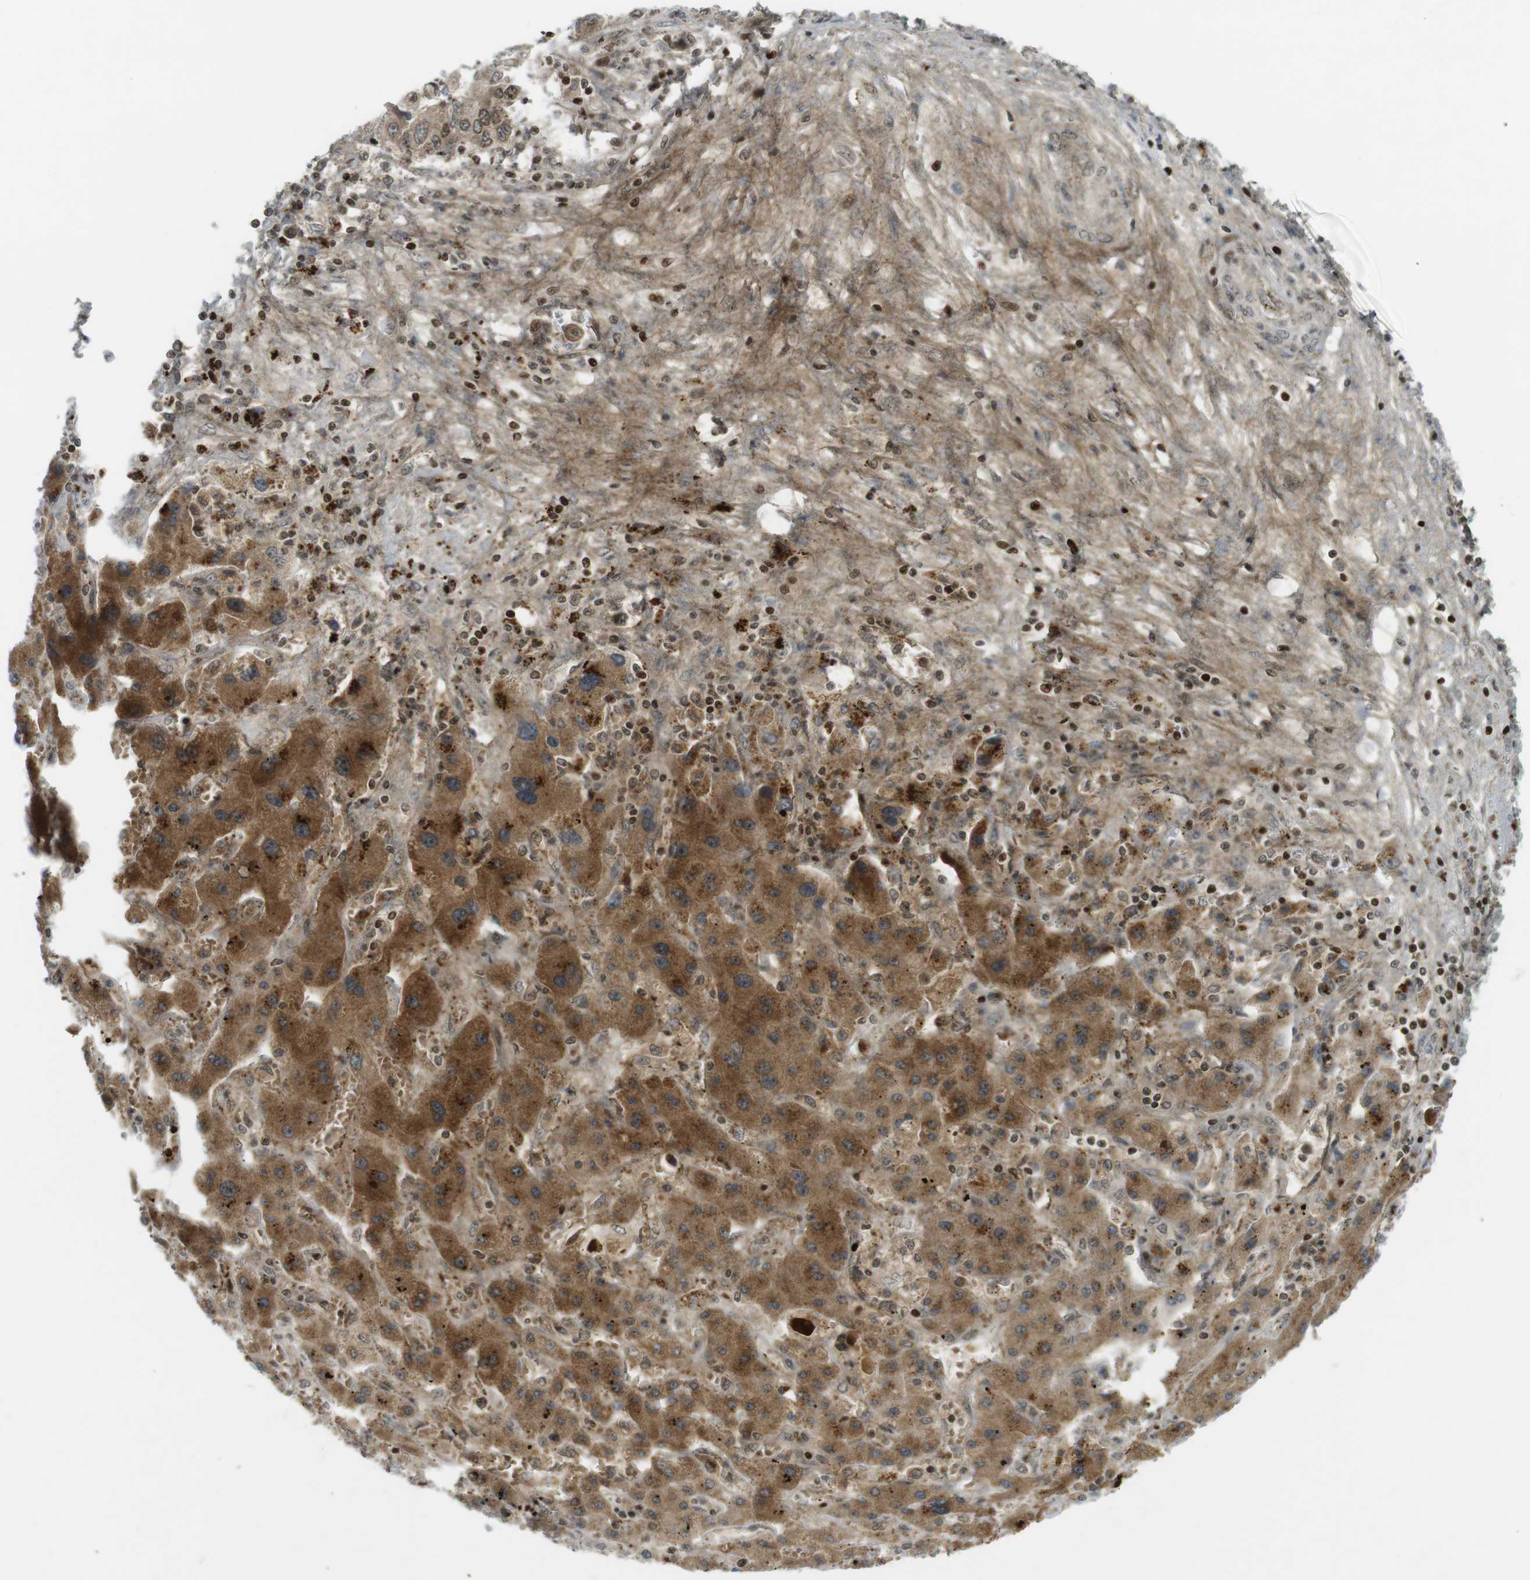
{"staining": {"intensity": "moderate", "quantity": "25%-75%", "location": "cytoplasmic/membranous,nuclear"}, "tissue": "liver cancer", "cell_type": "Tumor cells", "image_type": "cancer", "snomed": [{"axis": "morphology", "description": "Cholangiocarcinoma"}, {"axis": "topography", "description": "Liver"}], "caption": "This micrograph shows immunohistochemistry staining of liver cholangiocarcinoma, with medium moderate cytoplasmic/membranous and nuclear positivity in approximately 25%-75% of tumor cells.", "gene": "PPP1R13B", "patient": {"sex": "female", "age": 52}}